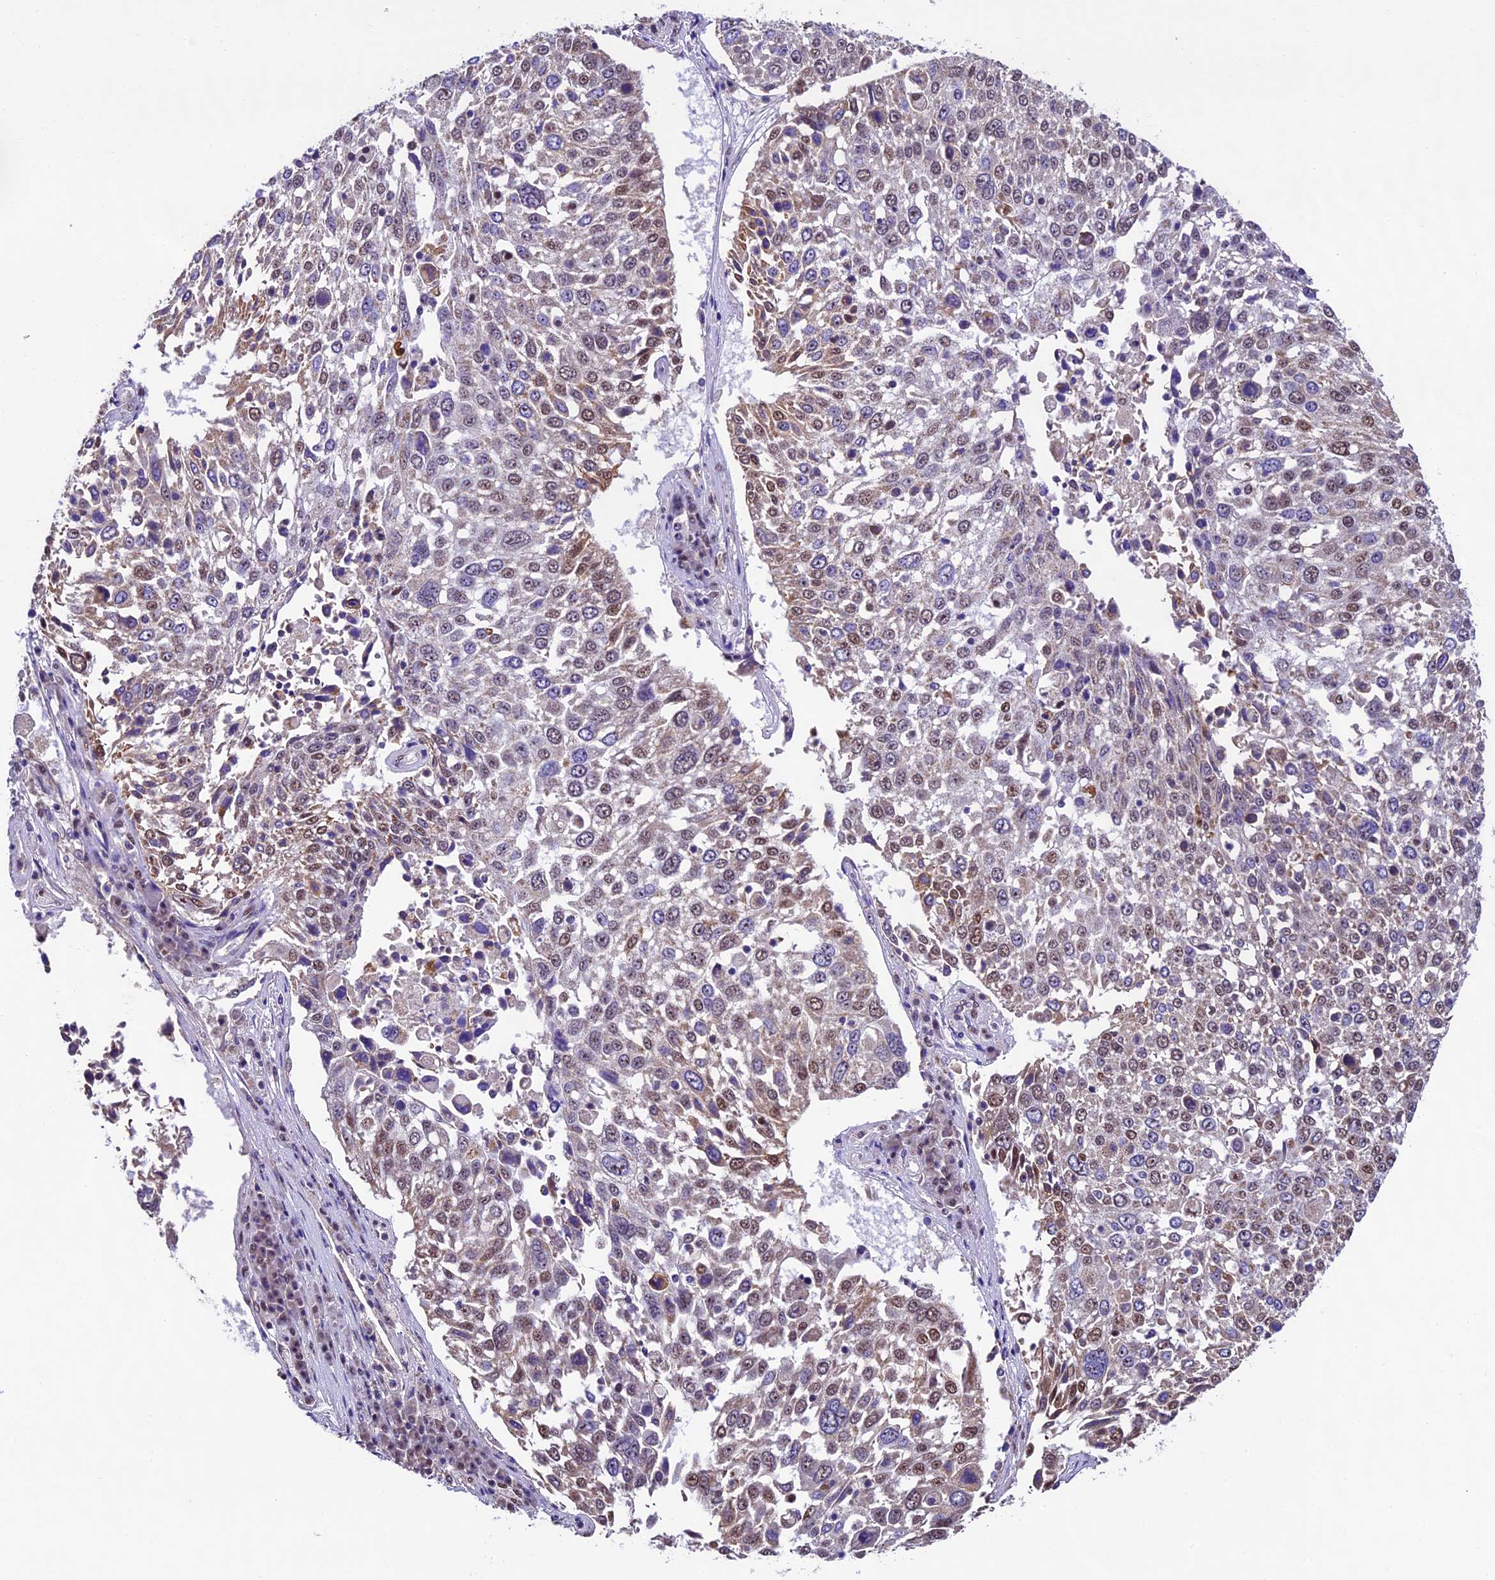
{"staining": {"intensity": "moderate", "quantity": "<25%", "location": "nuclear"}, "tissue": "lung cancer", "cell_type": "Tumor cells", "image_type": "cancer", "snomed": [{"axis": "morphology", "description": "Squamous cell carcinoma, NOS"}, {"axis": "topography", "description": "Lung"}], "caption": "IHC histopathology image of neoplastic tissue: human lung cancer (squamous cell carcinoma) stained using IHC reveals low levels of moderate protein expression localized specifically in the nuclear of tumor cells, appearing as a nuclear brown color.", "gene": "CARS2", "patient": {"sex": "male", "age": 65}}